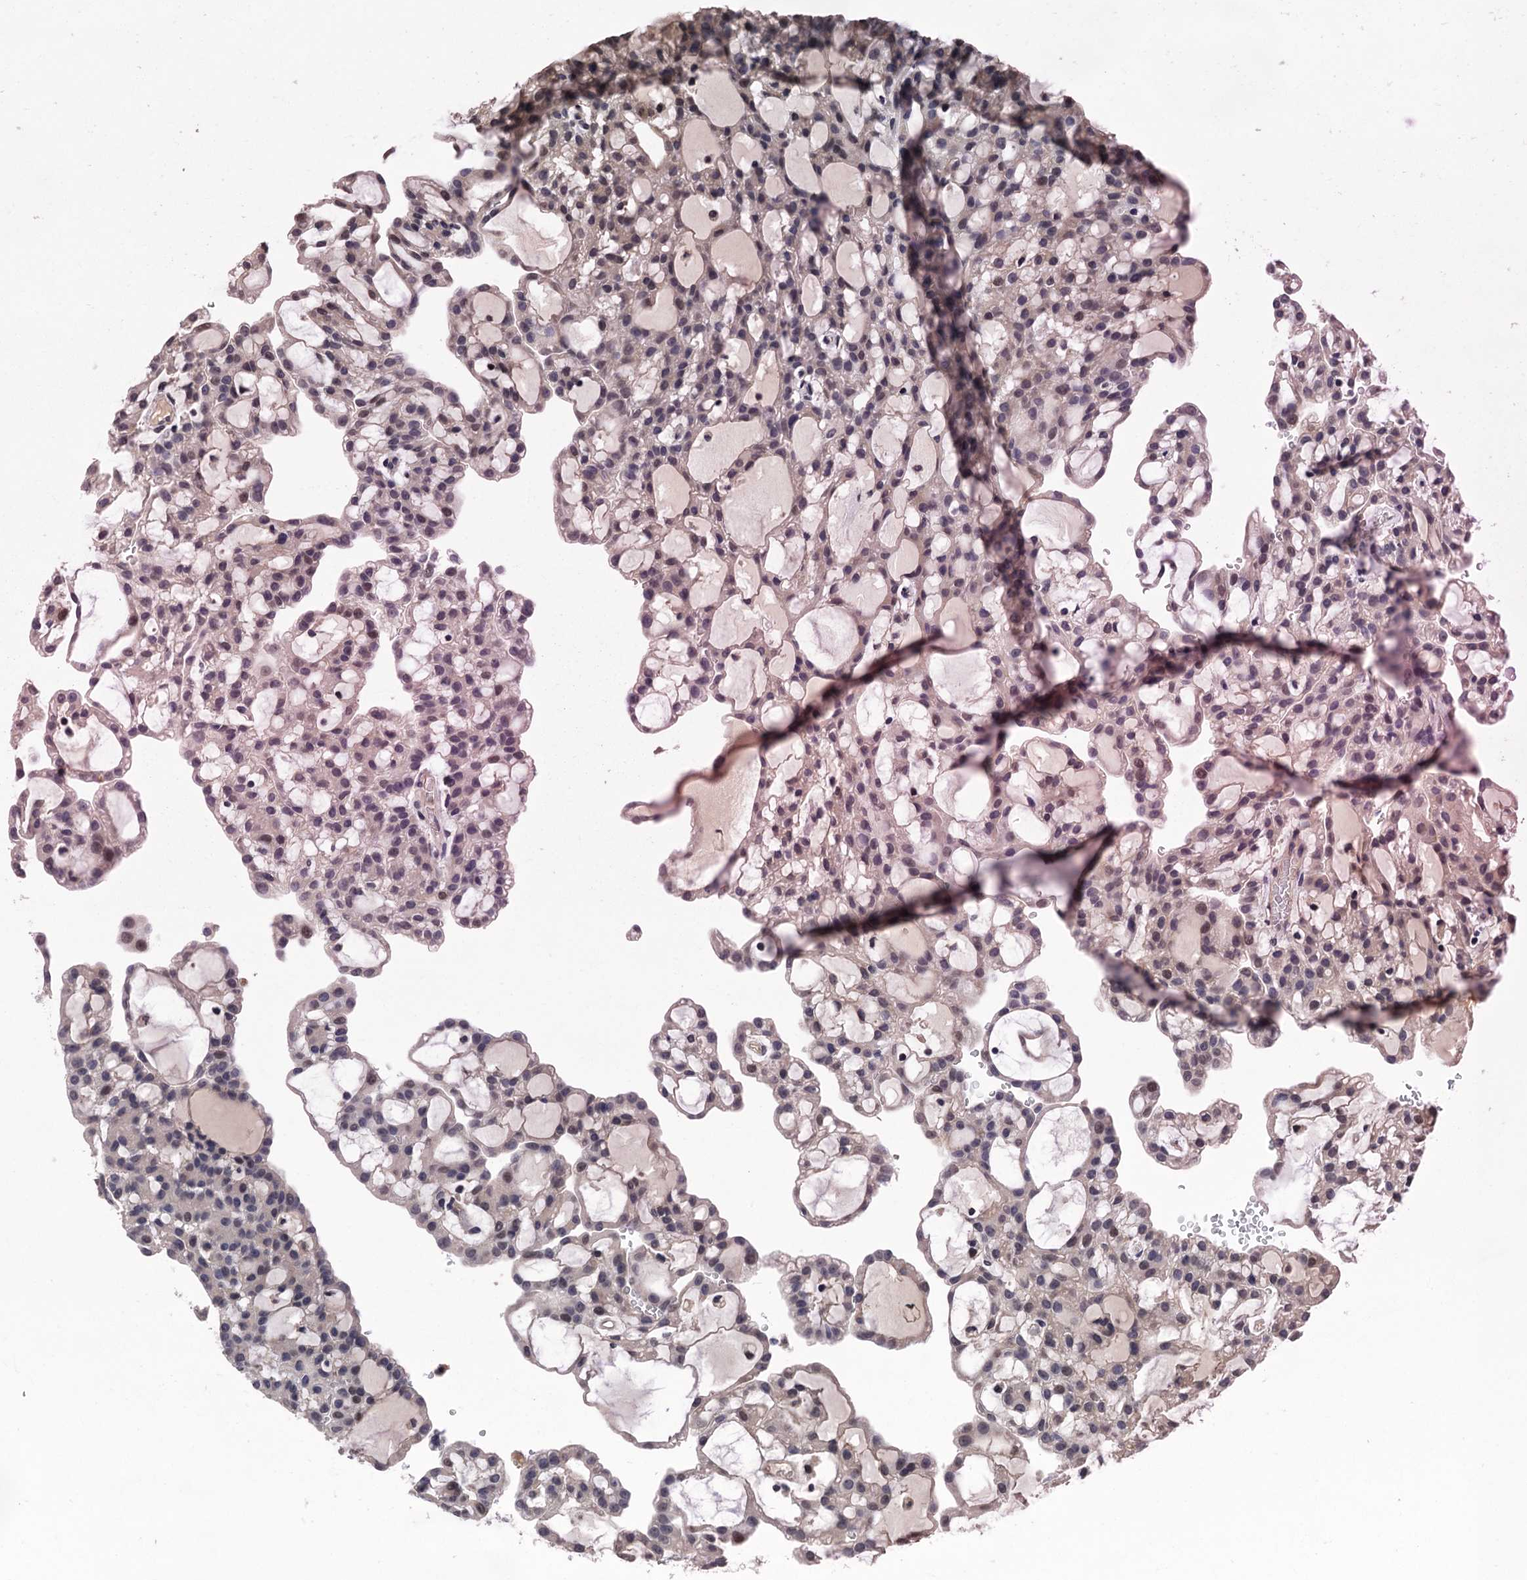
{"staining": {"intensity": "moderate", "quantity": "<25%", "location": "nuclear"}, "tissue": "renal cancer", "cell_type": "Tumor cells", "image_type": "cancer", "snomed": [{"axis": "morphology", "description": "Adenocarcinoma, NOS"}, {"axis": "topography", "description": "Kidney"}], "caption": "Moderate nuclear staining for a protein is seen in about <25% of tumor cells of adenocarcinoma (renal) using IHC.", "gene": "ART5", "patient": {"sex": "male", "age": 63}}